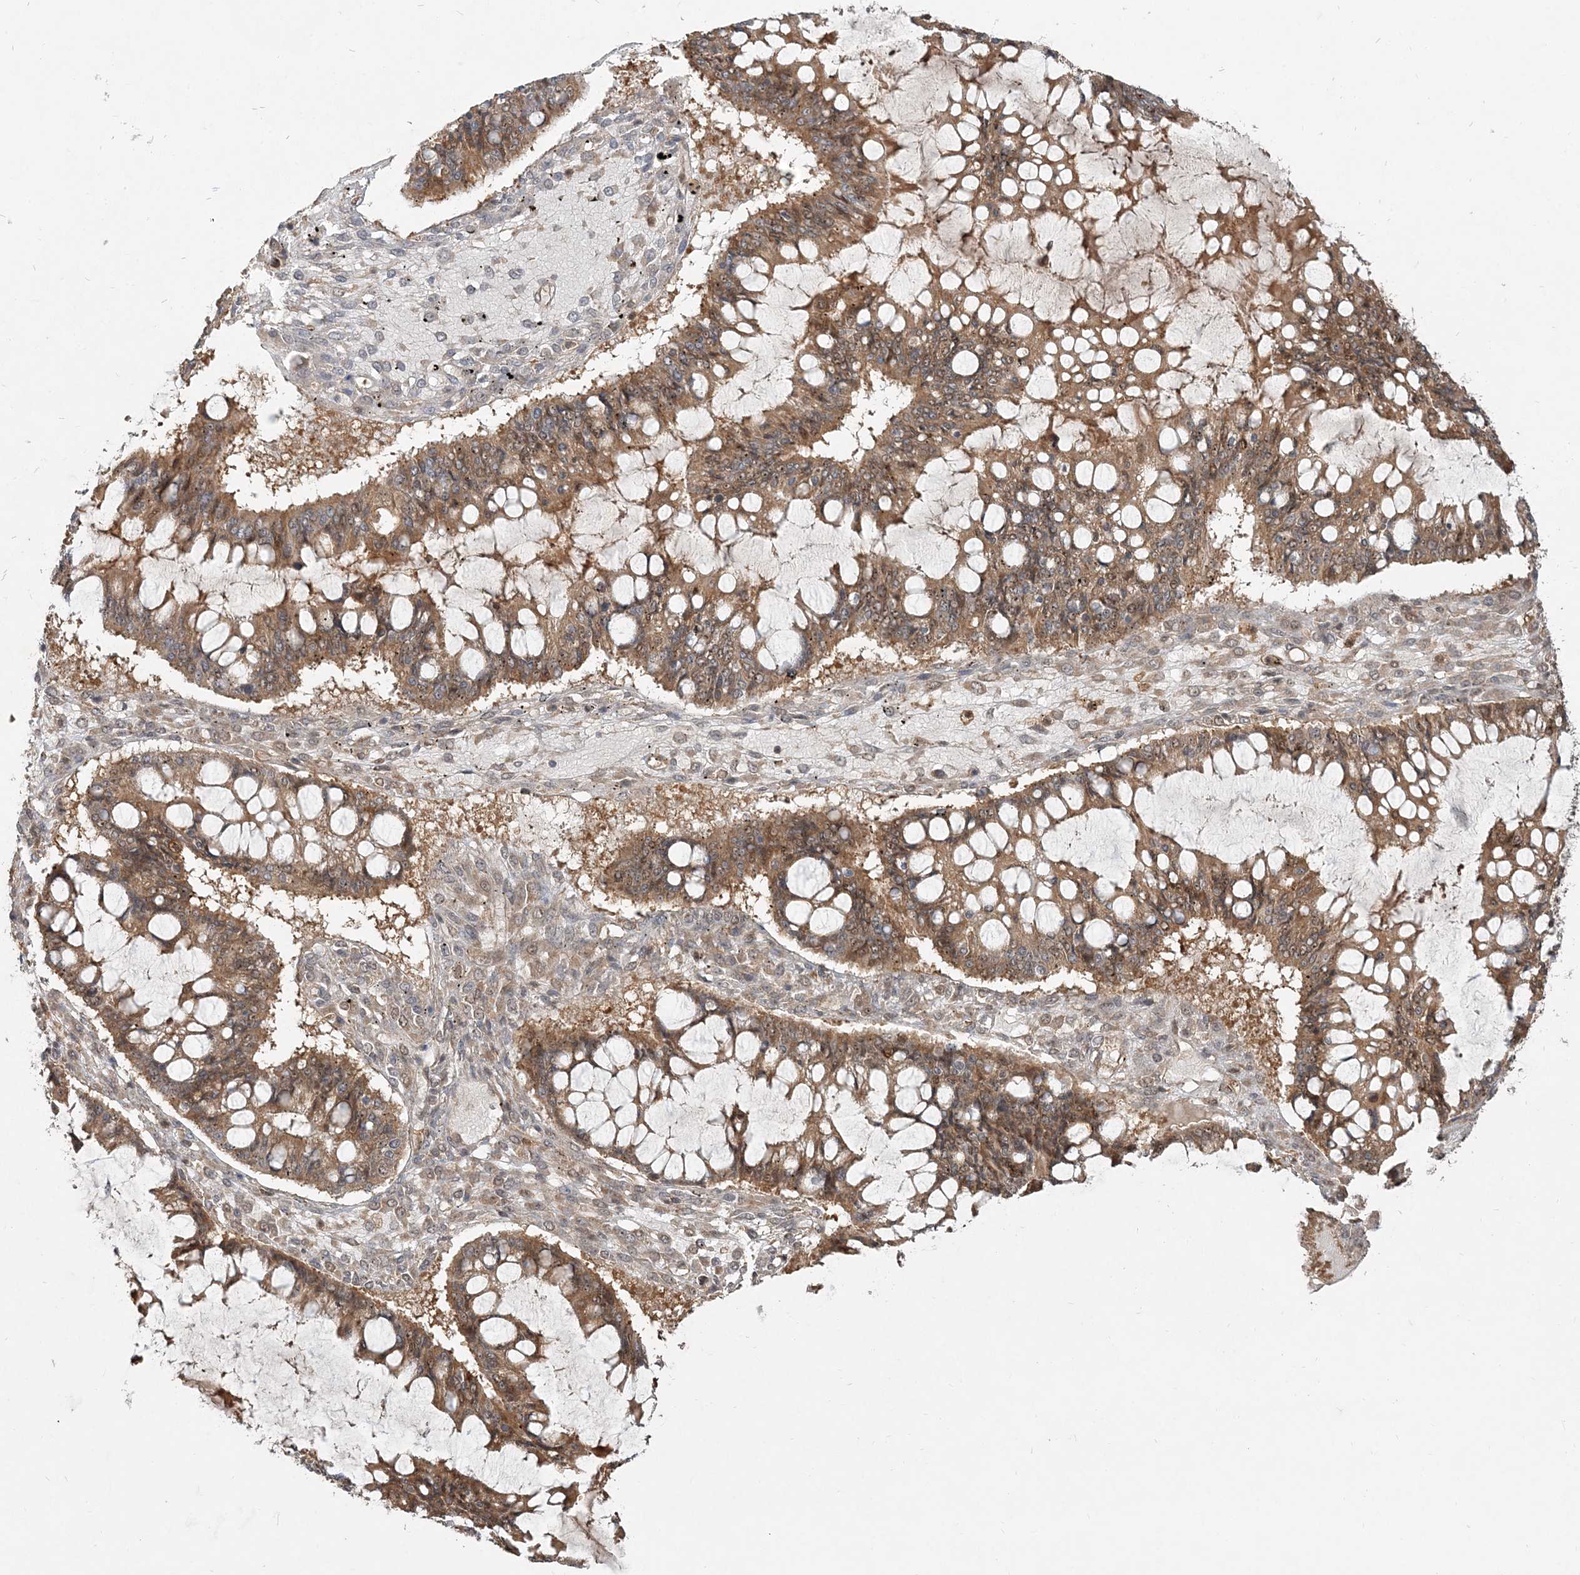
{"staining": {"intensity": "moderate", "quantity": ">75%", "location": "cytoplasmic/membranous,nuclear"}, "tissue": "ovarian cancer", "cell_type": "Tumor cells", "image_type": "cancer", "snomed": [{"axis": "morphology", "description": "Cystadenocarcinoma, mucinous, NOS"}, {"axis": "topography", "description": "Ovary"}], "caption": "An image of mucinous cystadenocarcinoma (ovarian) stained for a protein demonstrates moderate cytoplasmic/membranous and nuclear brown staining in tumor cells. (Stains: DAB (3,3'-diaminobenzidine) in brown, nuclei in blue, Microscopy: brightfield microscopy at high magnification).", "gene": "CAB39", "patient": {"sex": "female", "age": 73}}